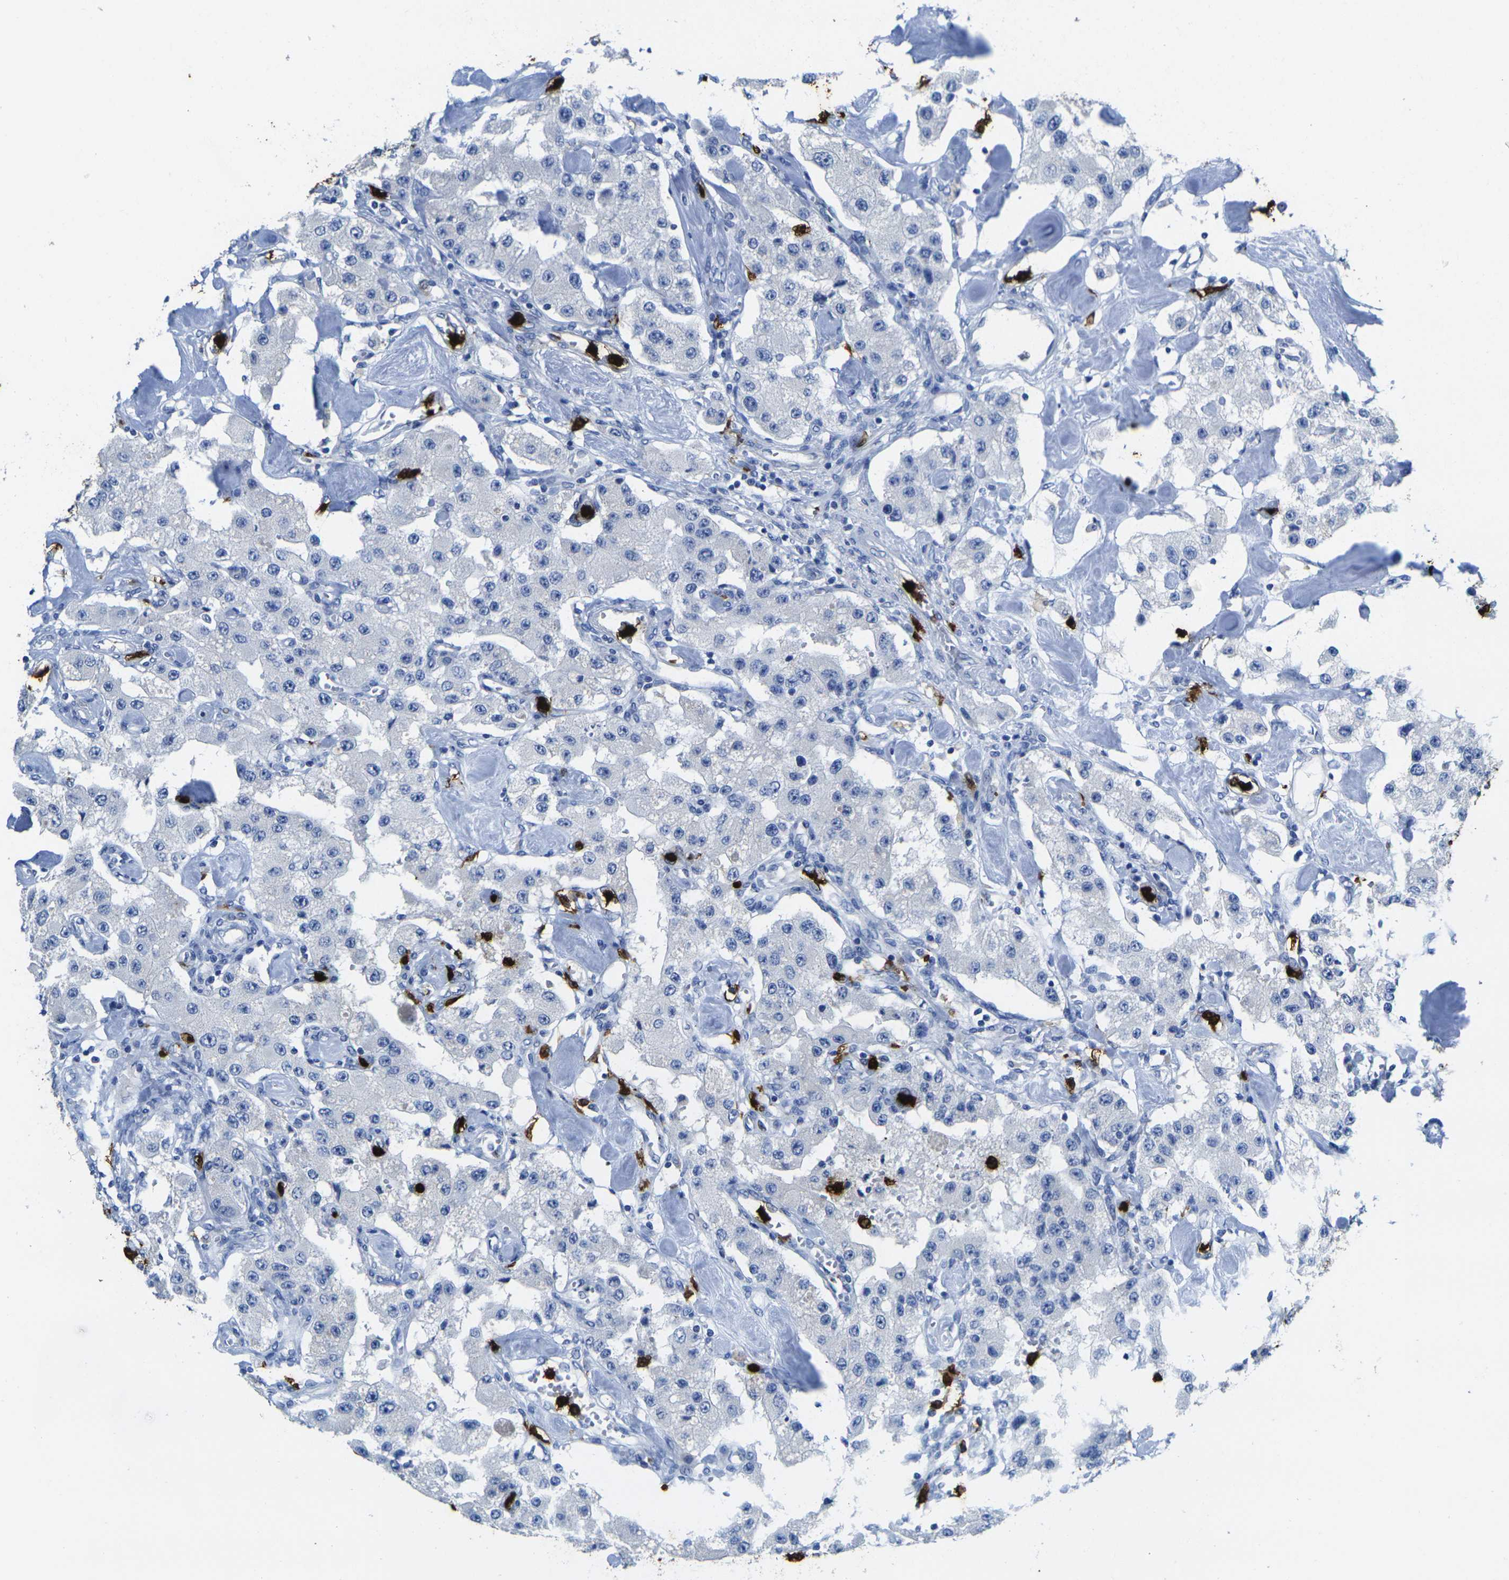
{"staining": {"intensity": "negative", "quantity": "none", "location": "none"}, "tissue": "carcinoid", "cell_type": "Tumor cells", "image_type": "cancer", "snomed": [{"axis": "morphology", "description": "Carcinoid, malignant, NOS"}, {"axis": "topography", "description": "Pancreas"}], "caption": "Histopathology image shows no significant protein positivity in tumor cells of carcinoid. The staining is performed using DAB (3,3'-diaminobenzidine) brown chromogen with nuclei counter-stained in using hematoxylin.", "gene": "S100A9", "patient": {"sex": "male", "age": 41}}